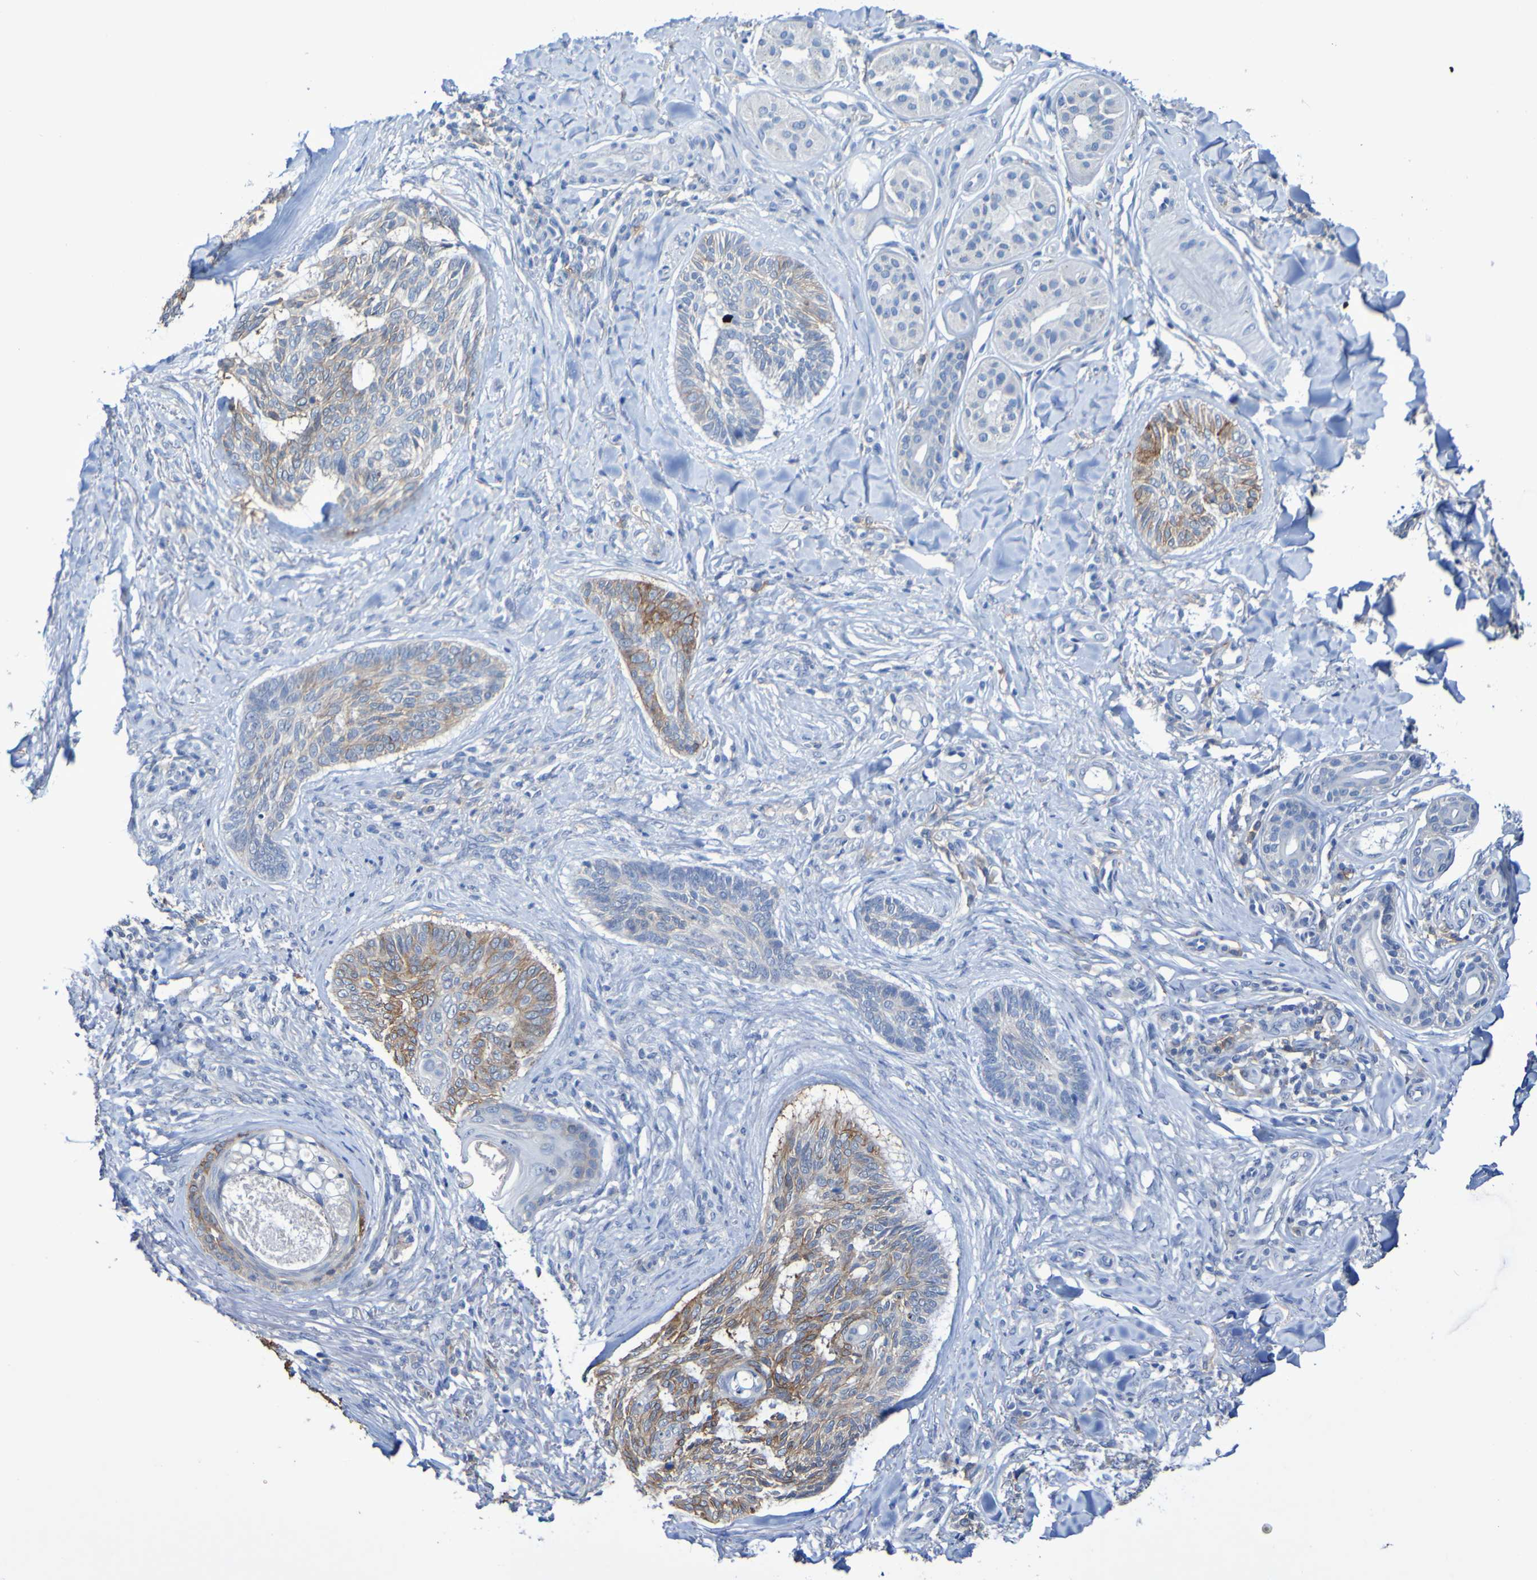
{"staining": {"intensity": "moderate", "quantity": "25%-75%", "location": "cytoplasmic/membranous"}, "tissue": "skin cancer", "cell_type": "Tumor cells", "image_type": "cancer", "snomed": [{"axis": "morphology", "description": "Basal cell carcinoma"}, {"axis": "topography", "description": "Skin"}], "caption": "Skin basal cell carcinoma stained for a protein demonstrates moderate cytoplasmic/membranous positivity in tumor cells.", "gene": "SLC3A2", "patient": {"sex": "male", "age": 43}}